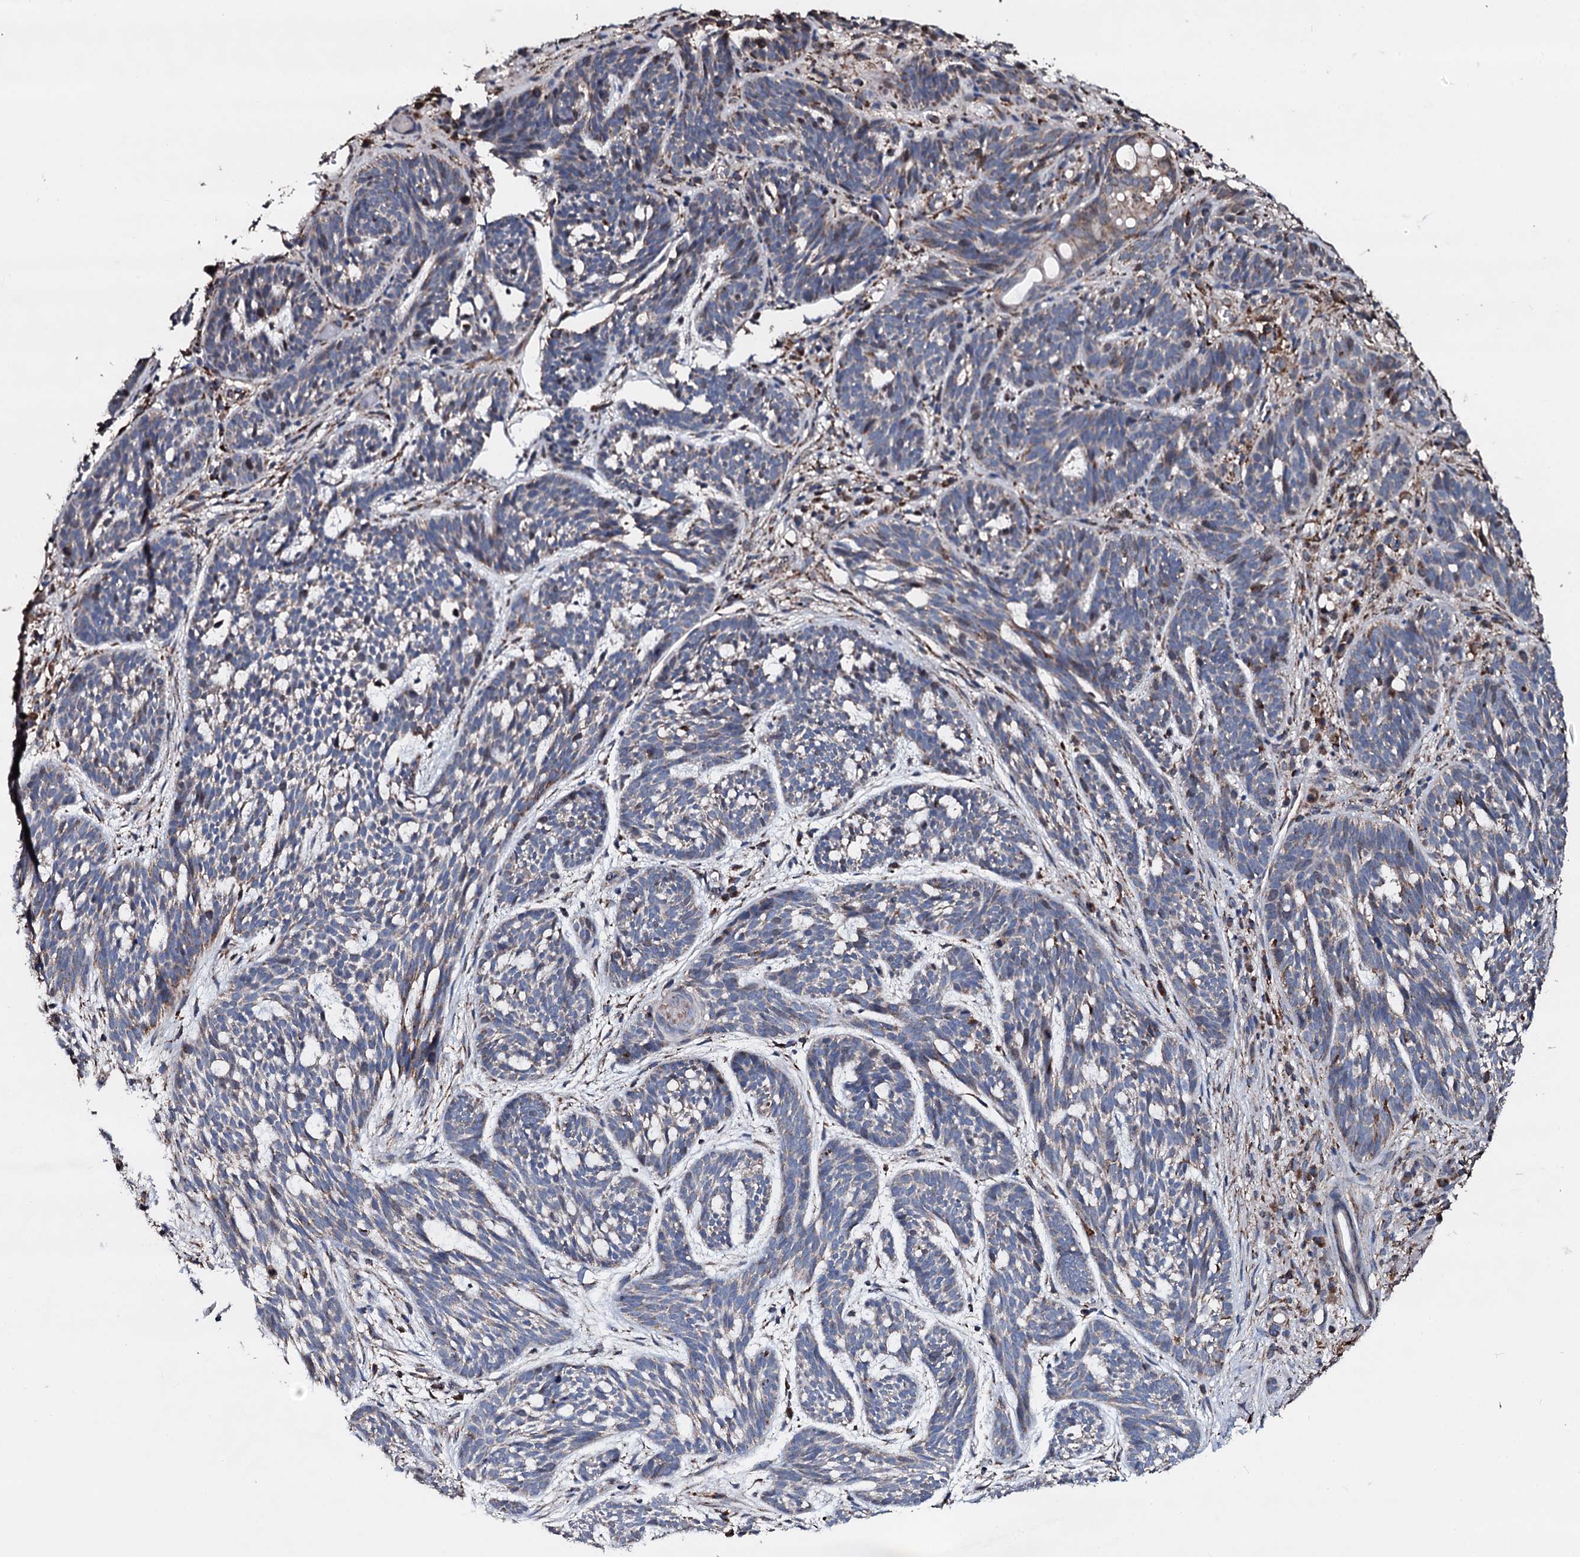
{"staining": {"intensity": "negative", "quantity": "none", "location": "none"}, "tissue": "skin cancer", "cell_type": "Tumor cells", "image_type": "cancer", "snomed": [{"axis": "morphology", "description": "Basal cell carcinoma"}, {"axis": "topography", "description": "Skin"}], "caption": "Human skin cancer (basal cell carcinoma) stained for a protein using IHC reveals no positivity in tumor cells.", "gene": "DYNC2I2", "patient": {"sex": "male", "age": 71}}